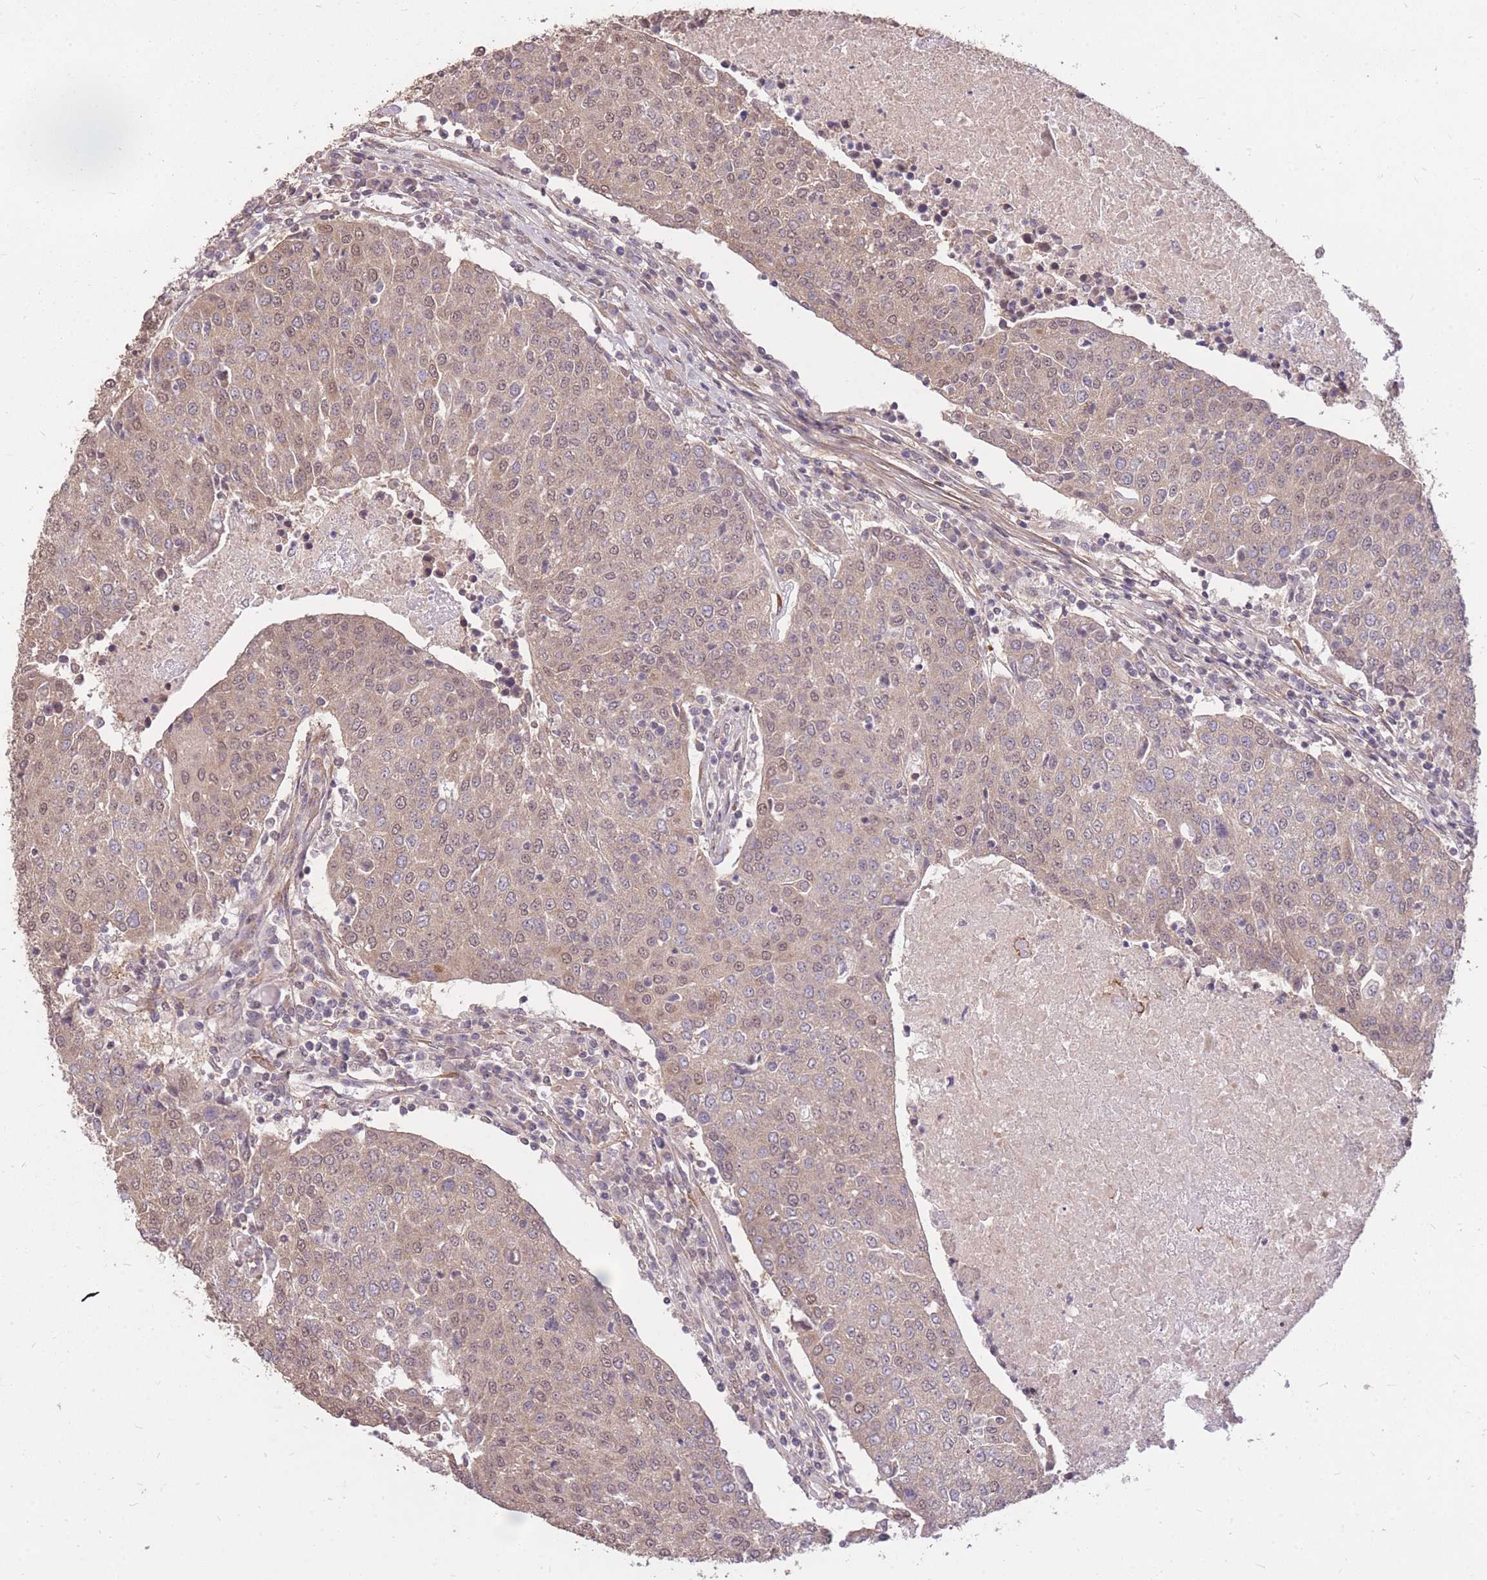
{"staining": {"intensity": "weak", "quantity": "25%-75%", "location": "cytoplasmic/membranous,nuclear"}, "tissue": "urothelial cancer", "cell_type": "Tumor cells", "image_type": "cancer", "snomed": [{"axis": "morphology", "description": "Urothelial carcinoma, High grade"}, {"axis": "topography", "description": "Urinary bladder"}], "caption": "Tumor cells demonstrate low levels of weak cytoplasmic/membranous and nuclear expression in approximately 25%-75% of cells in human high-grade urothelial carcinoma. Immunohistochemistry (ihc) stains the protein of interest in brown and the nuclei are stained blue.", "gene": "DYNC1LI2", "patient": {"sex": "female", "age": 85}}